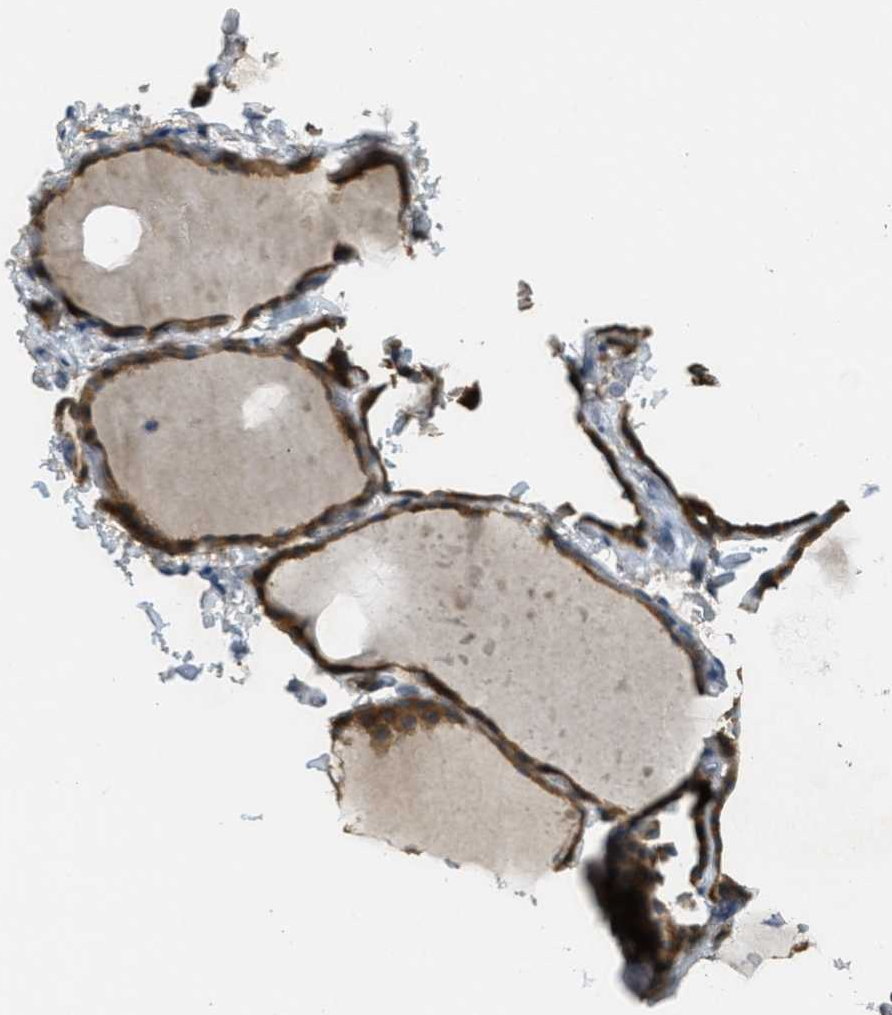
{"staining": {"intensity": "moderate", "quantity": ">75%", "location": "cytoplasmic/membranous"}, "tissue": "thyroid gland", "cell_type": "Glandular cells", "image_type": "normal", "snomed": [{"axis": "morphology", "description": "Normal tissue, NOS"}, {"axis": "topography", "description": "Thyroid gland"}], "caption": "IHC micrograph of benign thyroid gland stained for a protein (brown), which displays medium levels of moderate cytoplasmic/membranous positivity in about >75% of glandular cells.", "gene": "TCF20", "patient": {"sex": "female", "age": 22}}